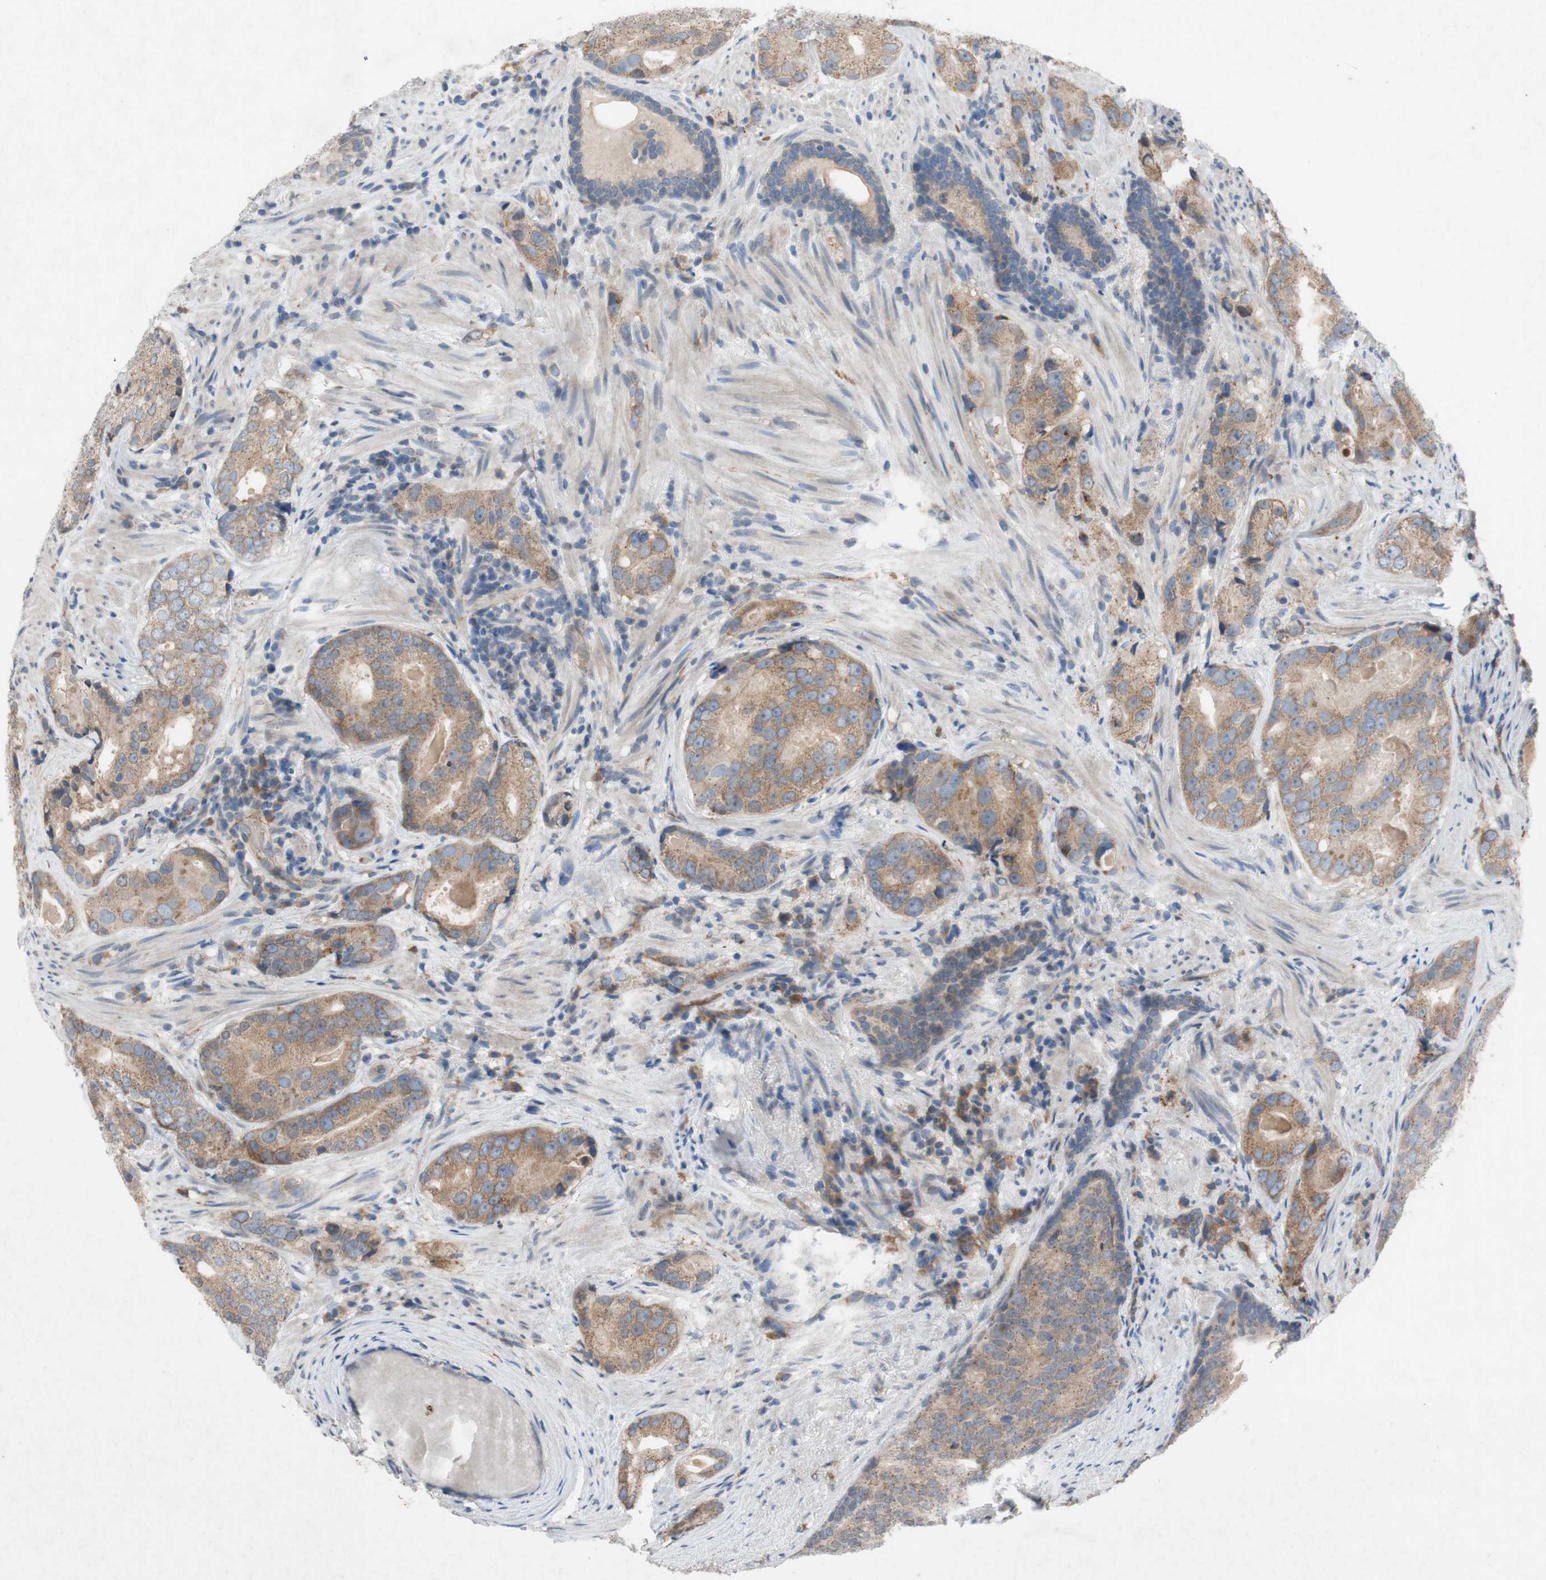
{"staining": {"intensity": "moderate", "quantity": ">75%", "location": "cytoplasmic/membranous"}, "tissue": "prostate cancer", "cell_type": "Tumor cells", "image_type": "cancer", "snomed": [{"axis": "morphology", "description": "Adenocarcinoma, High grade"}, {"axis": "topography", "description": "Prostate"}], "caption": "The photomicrograph exhibits staining of prostate cancer (adenocarcinoma (high-grade)), revealing moderate cytoplasmic/membranous protein staining (brown color) within tumor cells. (Brightfield microscopy of DAB IHC at high magnification).", "gene": "ADD2", "patient": {"sex": "male", "age": 66}}